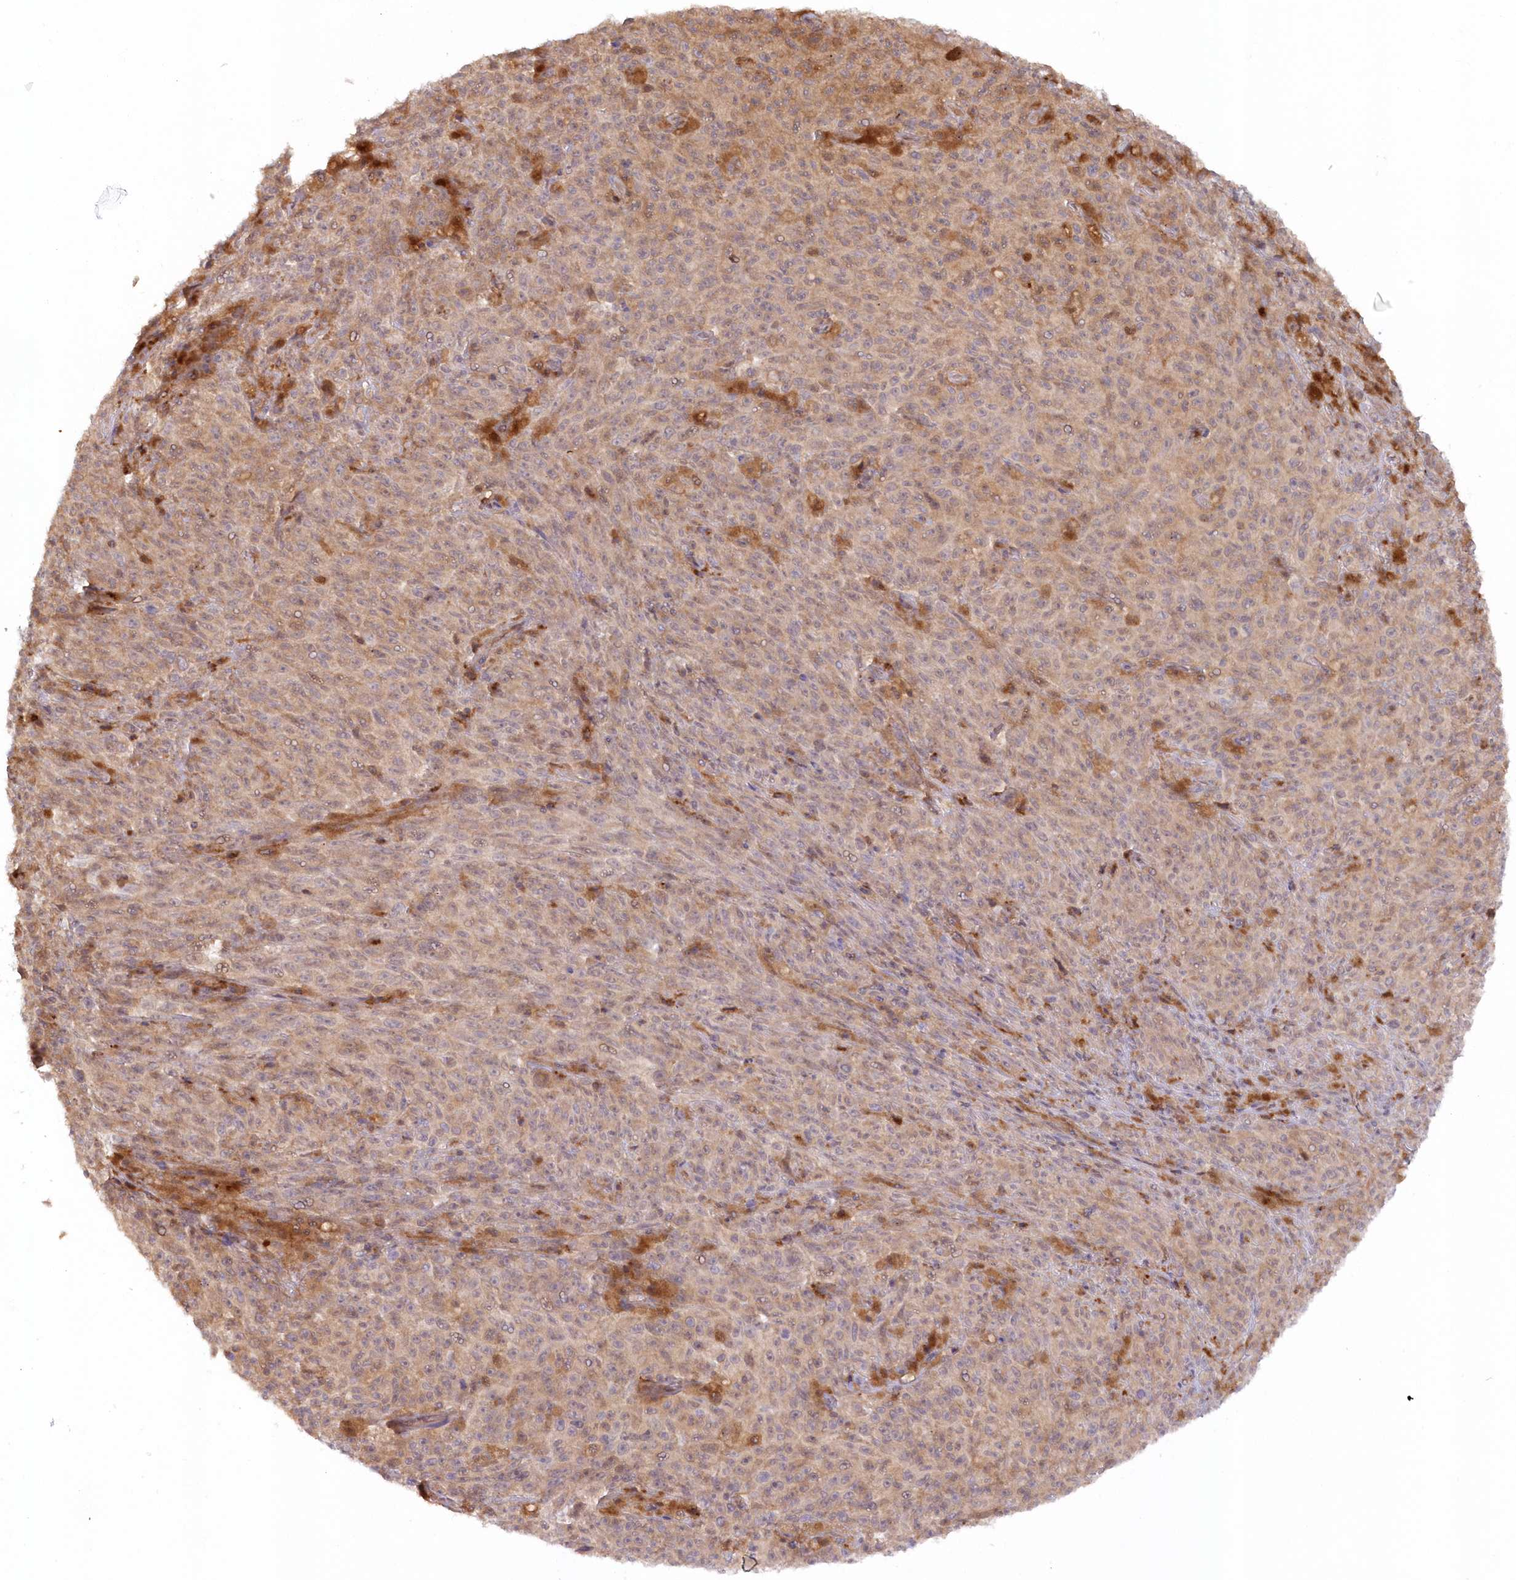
{"staining": {"intensity": "weak", "quantity": ">75%", "location": "cytoplasmic/membranous"}, "tissue": "melanoma", "cell_type": "Tumor cells", "image_type": "cancer", "snomed": [{"axis": "morphology", "description": "Malignant melanoma, NOS"}, {"axis": "topography", "description": "Skin"}], "caption": "IHC of malignant melanoma exhibits low levels of weak cytoplasmic/membranous positivity in approximately >75% of tumor cells.", "gene": "GBE1", "patient": {"sex": "female", "age": 82}}